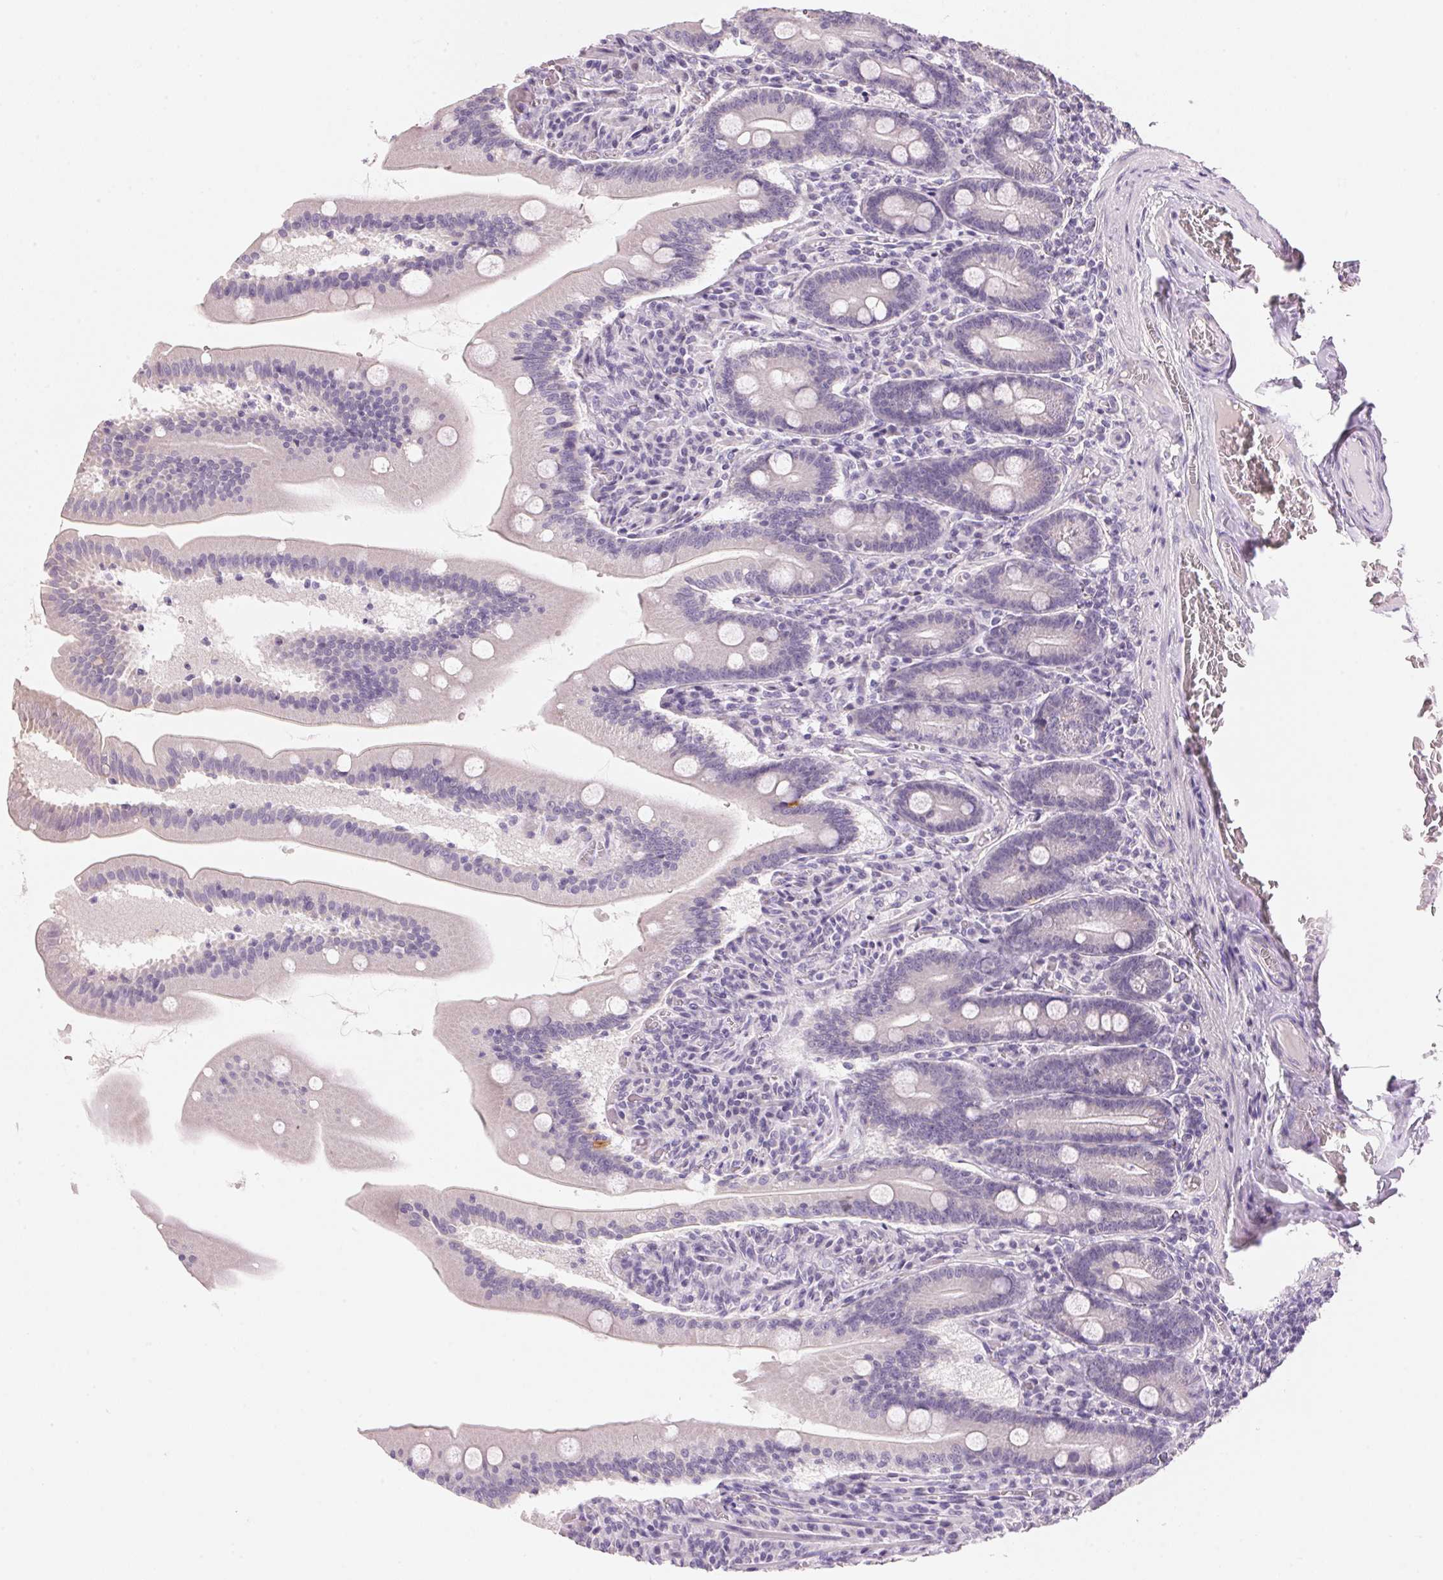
{"staining": {"intensity": "negative", "quantity": "none", "location": "none"}, "tissue": "small intestine", "cell_type": "Glandular cells", "image_type": "normal", "snomed": [{"axis": "morphology", "description": "Normal tissue, NOS"}, {"axis": "topography", "description": "Small intestine"}], "caption": "Immunohistochemistry of normal human small intestine exhibits no expression in glandular cells. (Immunohistochemistry, brightfield microscopy, high magnification).", "gene": "CYP11B1", "patient": {"sex": "male", "age": 37}}